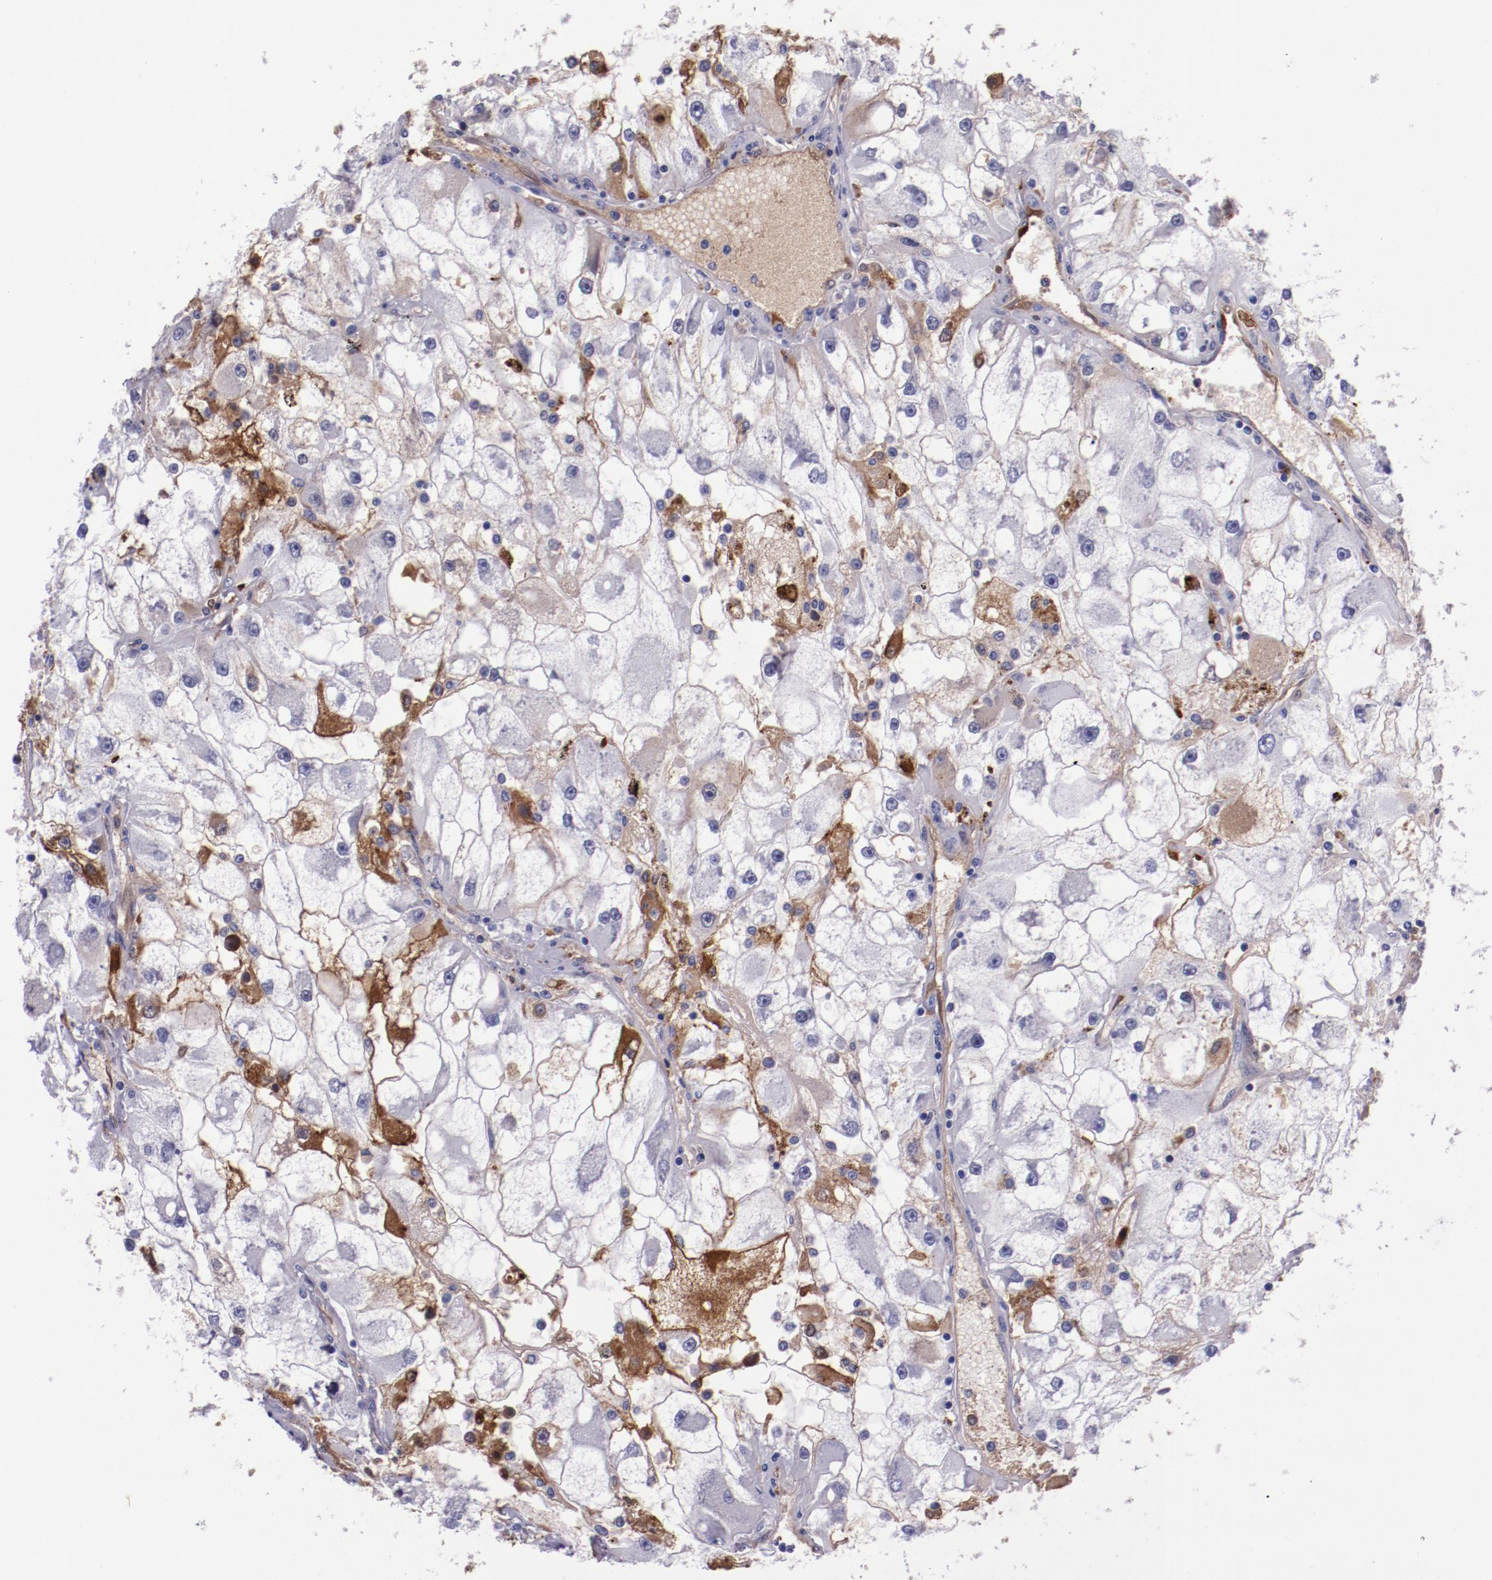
{"staining": {"intensity": "negative", "quantity": "none", "location": "none"}, "tissue": "renal cancer", "cell_type": "Tumor cells", "image_type": "cancer", "snomed": [{"axis": "morphology", "description": "Adenocarcinoma, NOS"}, {"axis": "topography", "description": "Kidney"}], "caption": "Immunohistochemistry micrograph of neoplastic tissue: human renal cancer stained with DAB reveals no significant protein positivity in tumor cells.", "gene": "APOH", "patient": {"sex": "female", "age": 73}}